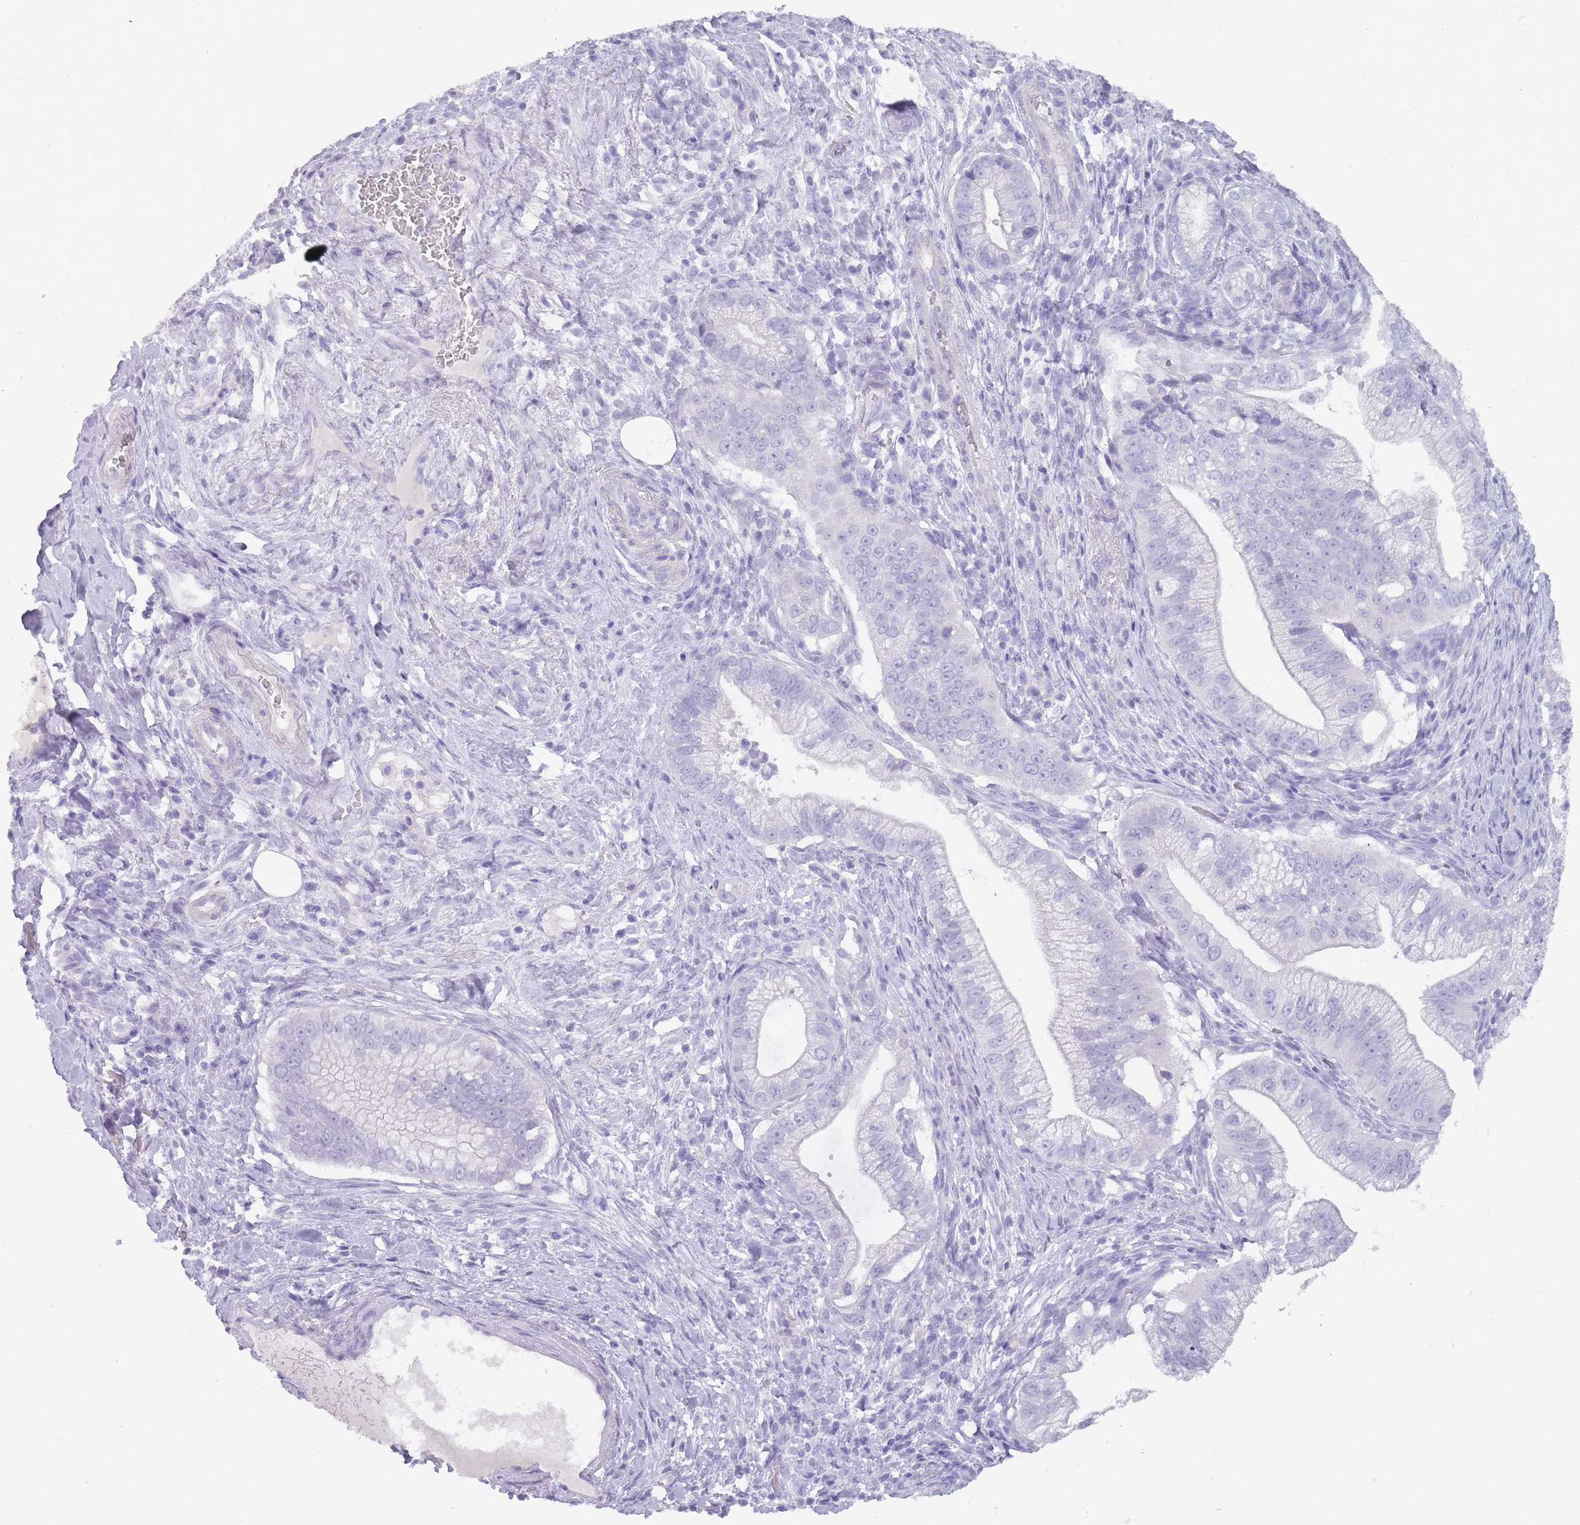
{"staining": {"intensity": "negative", "quantity": "none", "location": "none"}, "tissue": "pancreatic cancer", "cell_type": "Tumor cells", "image_type": "cancer", "snomed": [{"axis": "morphology", "description": "Adenocarcinoma, NOS"}, {"axis": "topography", "description": "Pancreas"}], "caption": "Immunohistochemistry of pancreatic adenocarcinoma exhibits no positivity in tumor cells.", "gene": "TCP11", "patient": {"sex": "male", "age": 70}}